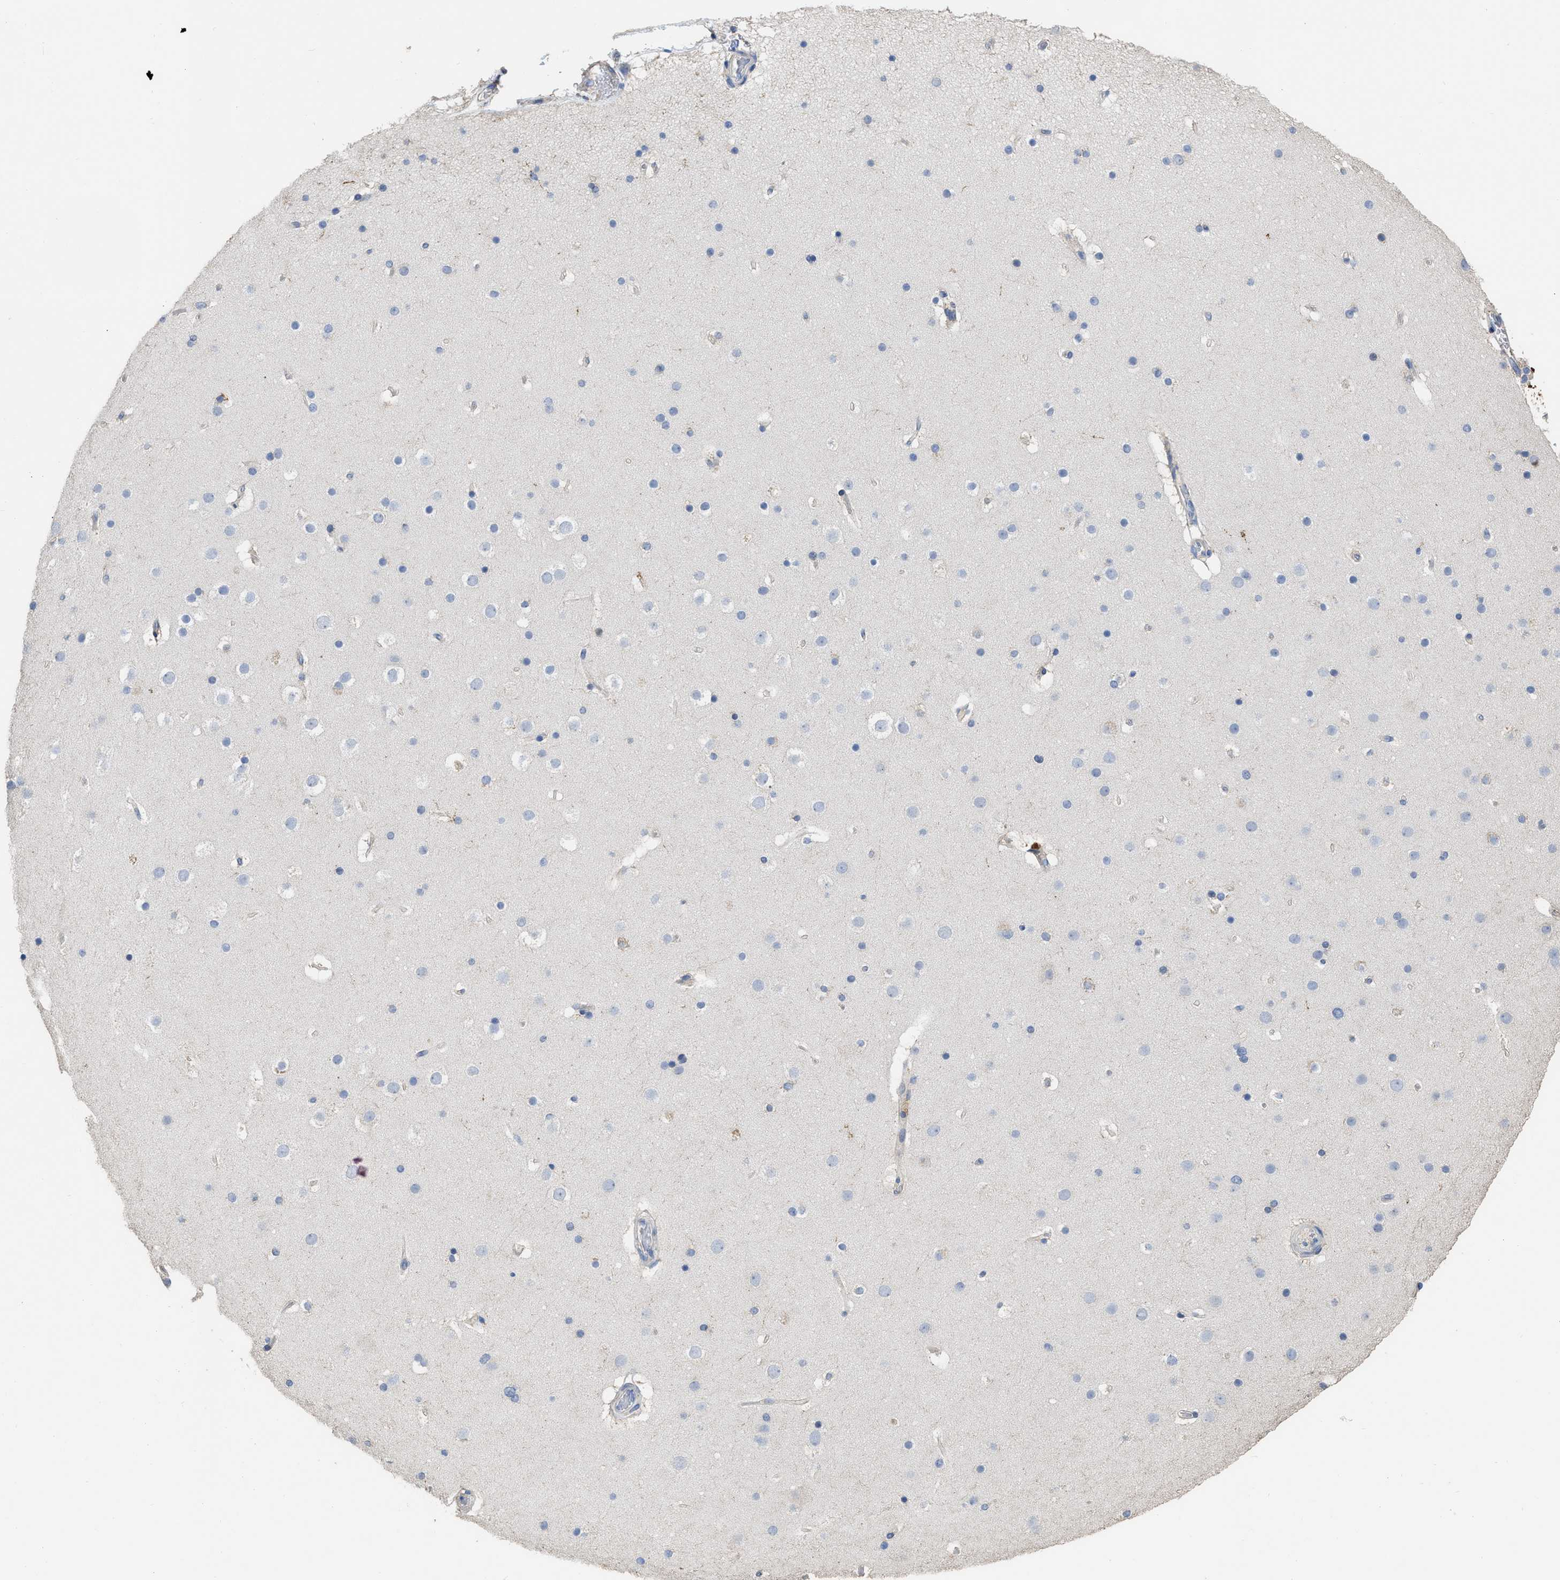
{"staining": {"intensity": "weak", "quantity": ">75%", "location": "cytoplasmic/membranous"}, "tissue": "cerebral cortex", "cell_type": "Endothelial cells", "image_type": "normal", "snomed": [{"axis": "morphology", "description": "Normal tissue, NOS"}, {"axis": "topography", "description": "Cerebral cortex"}], "caption": "A brown stain highlights weak cytoplasmic/membranous staining of a protein in endothelial cells of normal cerebral cortex. (DAB (3,3'-diaminobenzidine) = brown stain, brightfield microscopy at high magnification).", "gene": "AK2", "patient": {"sex": "male", "age": 57}}